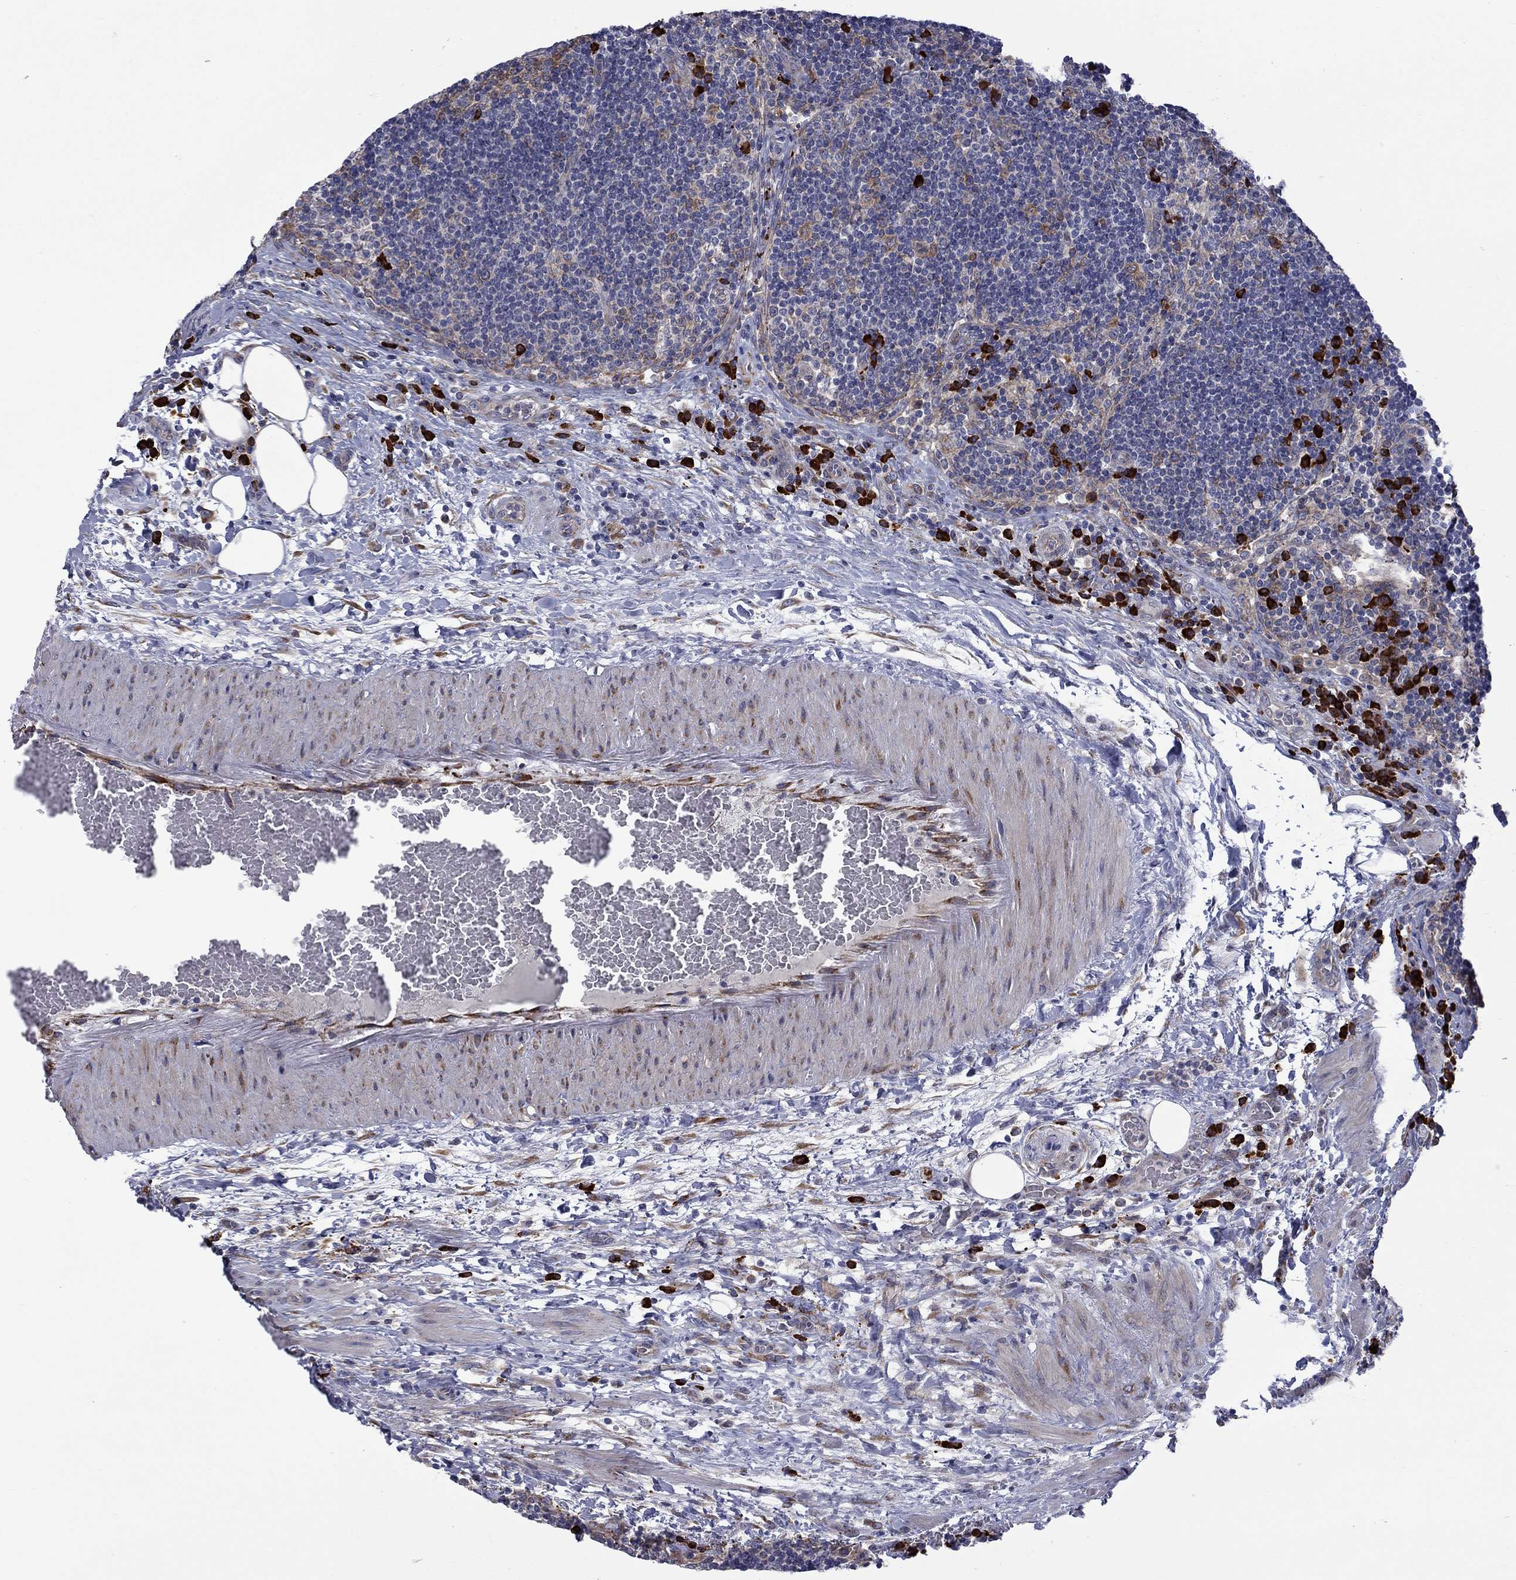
{"staining": {"intensity": "strong", "quantity": "<25%", "location": "cytoplasmic/membranous"}, "tissue": "lymph node", "cell_type": "Non-germinal center cells", "image_type": "normal", "snomed": [{"axis": "morphology", "description": "Normal tissue, NOS"}, {"axis": "topography", "description": "Lymph node"}], "caption": "Lymph node stained with DAB immunohistochemistry displays medium levels of strong cytoplasmic/membranous staining in approximately <25% of non-germinal center cells.", "gene": "ASNS", "patient": {"sex": "male", "age": 63}}